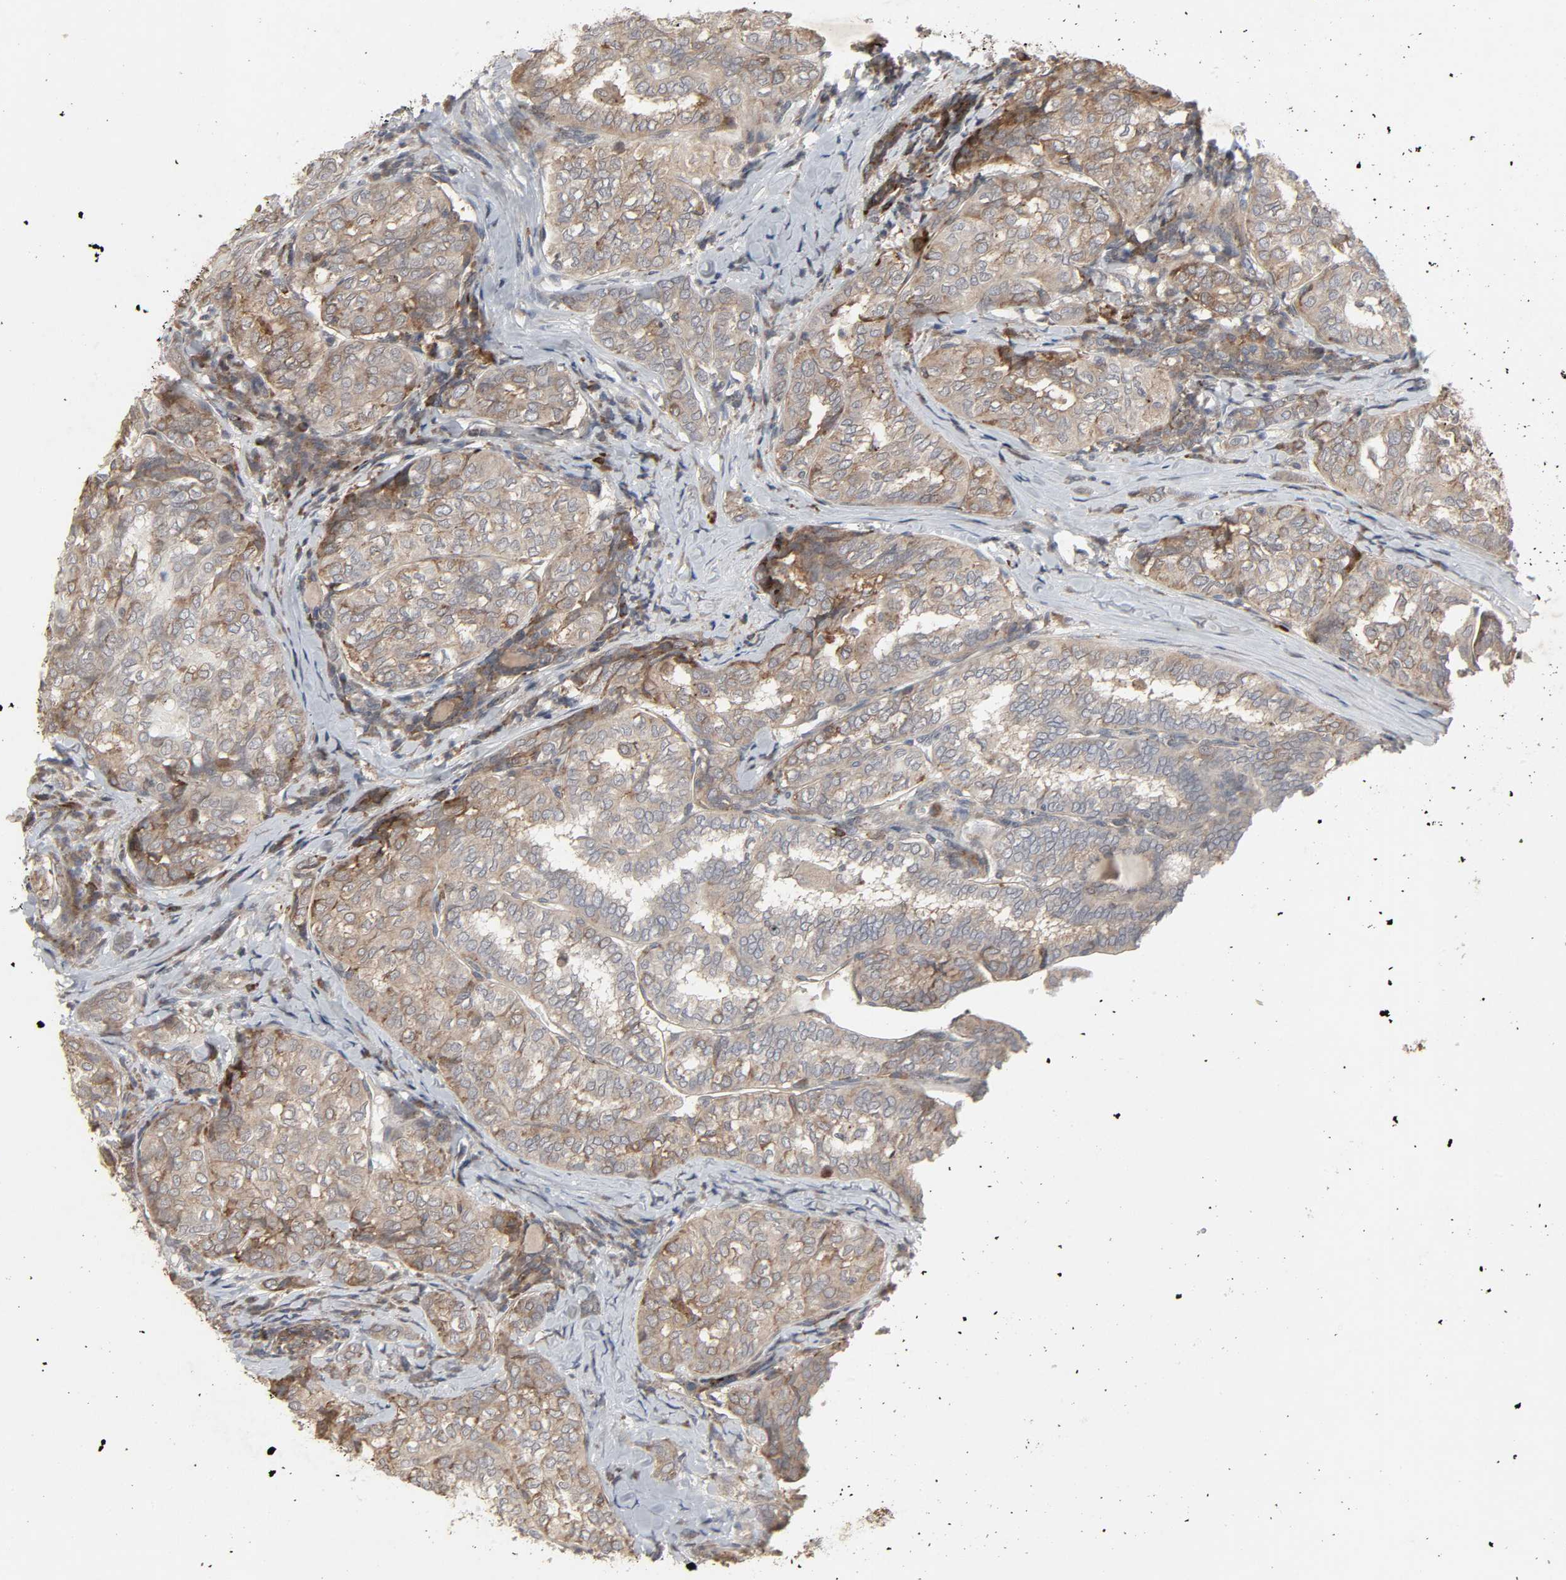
{"staining": {"intensity": "moderate", "quantity": ">75%", "location": "cytoplasmic/membranous"}, "tissue": "thyroid cancer", "cell_type": "Tumor cells", "image_type": "cancer", "snomed": [{"axis": "morphology", "description": "Papillary adenocarcinoma, NOS"}, {"axis": "topography", "description": "Thyroid gland"}], "caption": "Human thyroid cancer (papillary adenocarcinoma) stained with a protein marker displays moderate staining in tumor cells.", "gene": "ADCY4", "patient": {"sex": "female", "age": 30}}